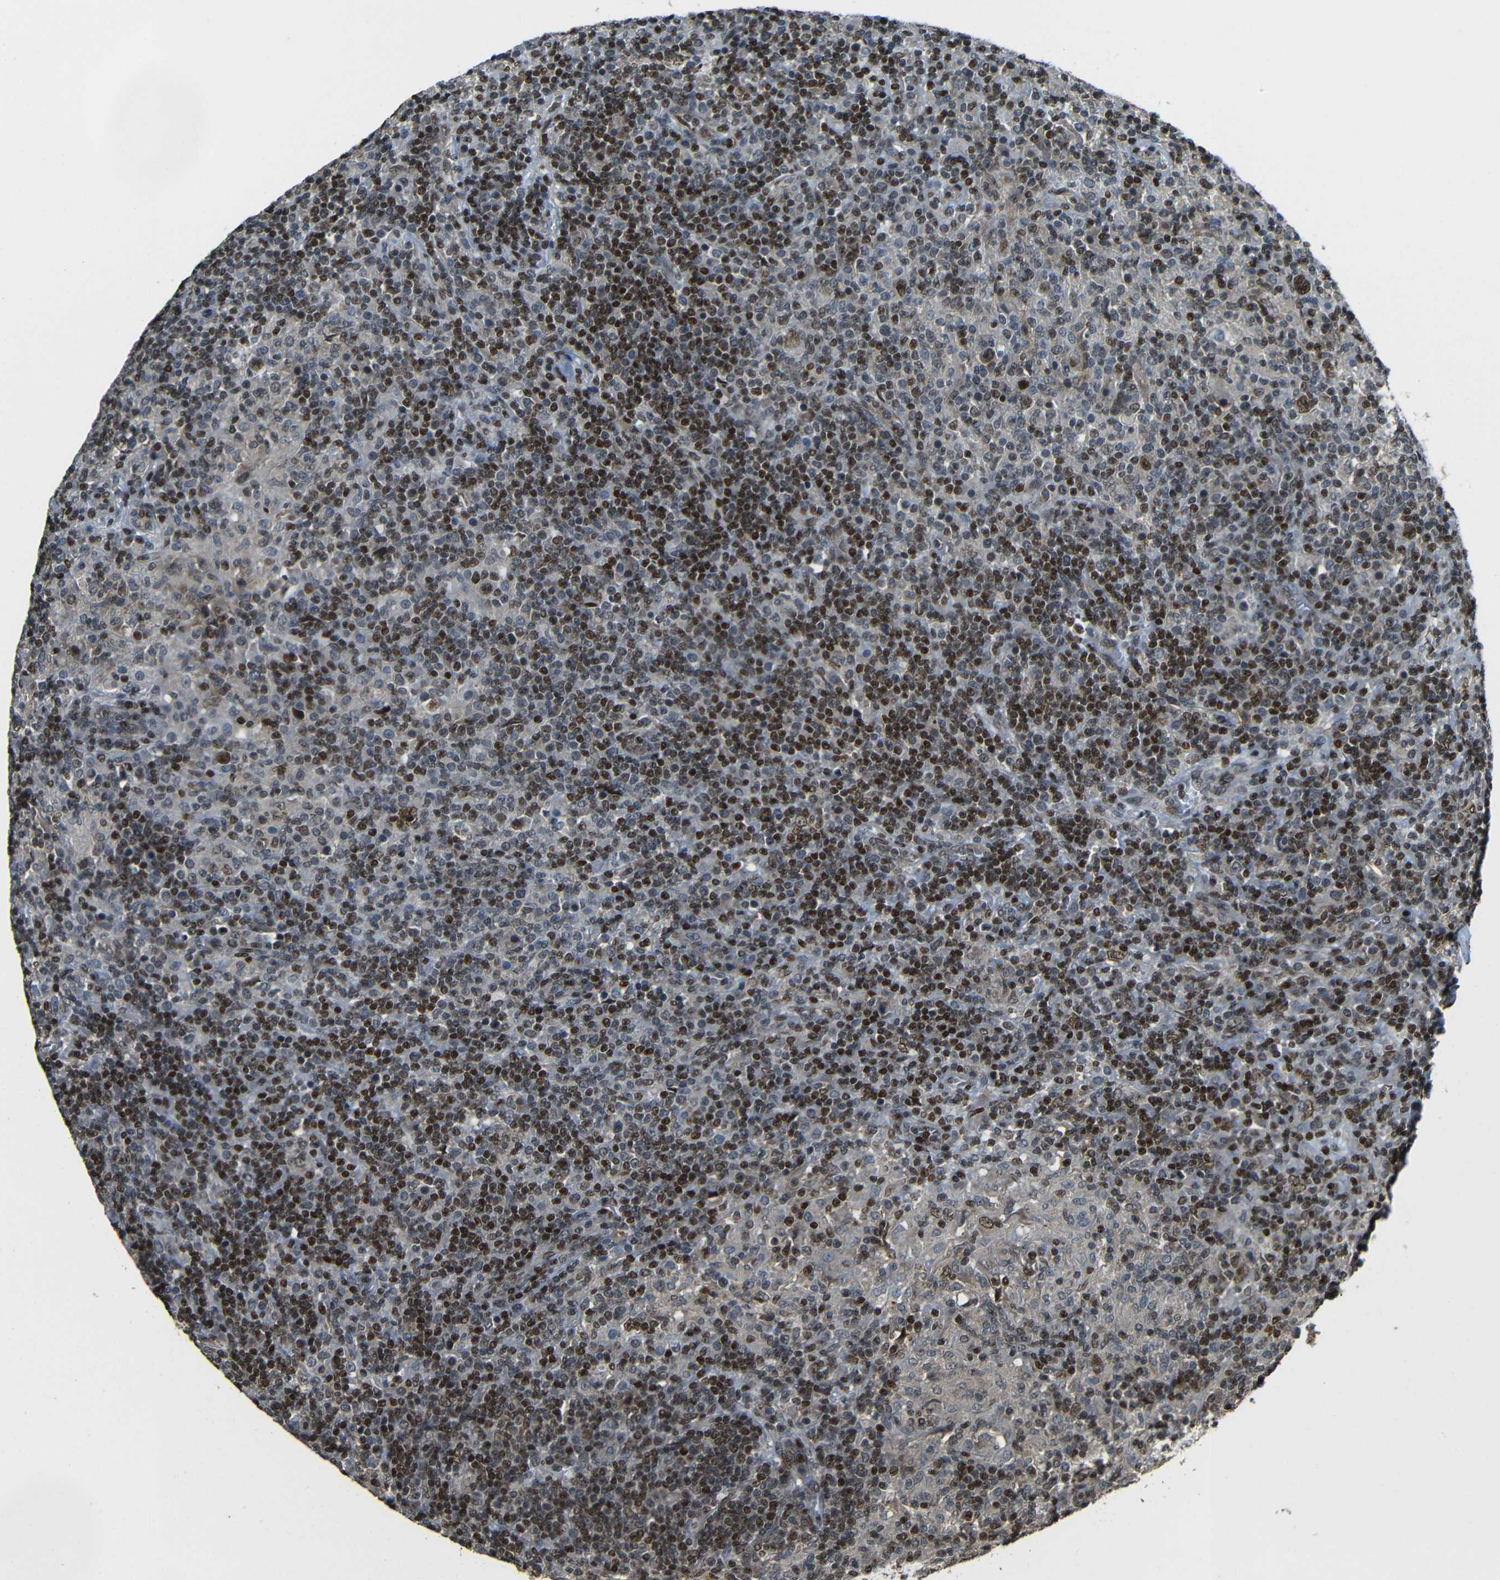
{"staining": {"intensity": "moderate", "quantity": ">75%", "location": "nuclear"}, "tissue": "lymphoma", "cell_type": "Tumor cells", "image_type": "cancer", "snomed": [{"axis": "morphology", "description": "Hodgkin's disease, NOS"}, {"axis": "topography", "description": "Lymph node"}], "caption": "Hodgkin's disease stained with immunohistochemistry exhibits moderate nuclear expression in about >75% of tumor cells. Nuclei are stained in blue.", "gene": "PSIP1", "patient": {"sex": "male", "age": 70}}